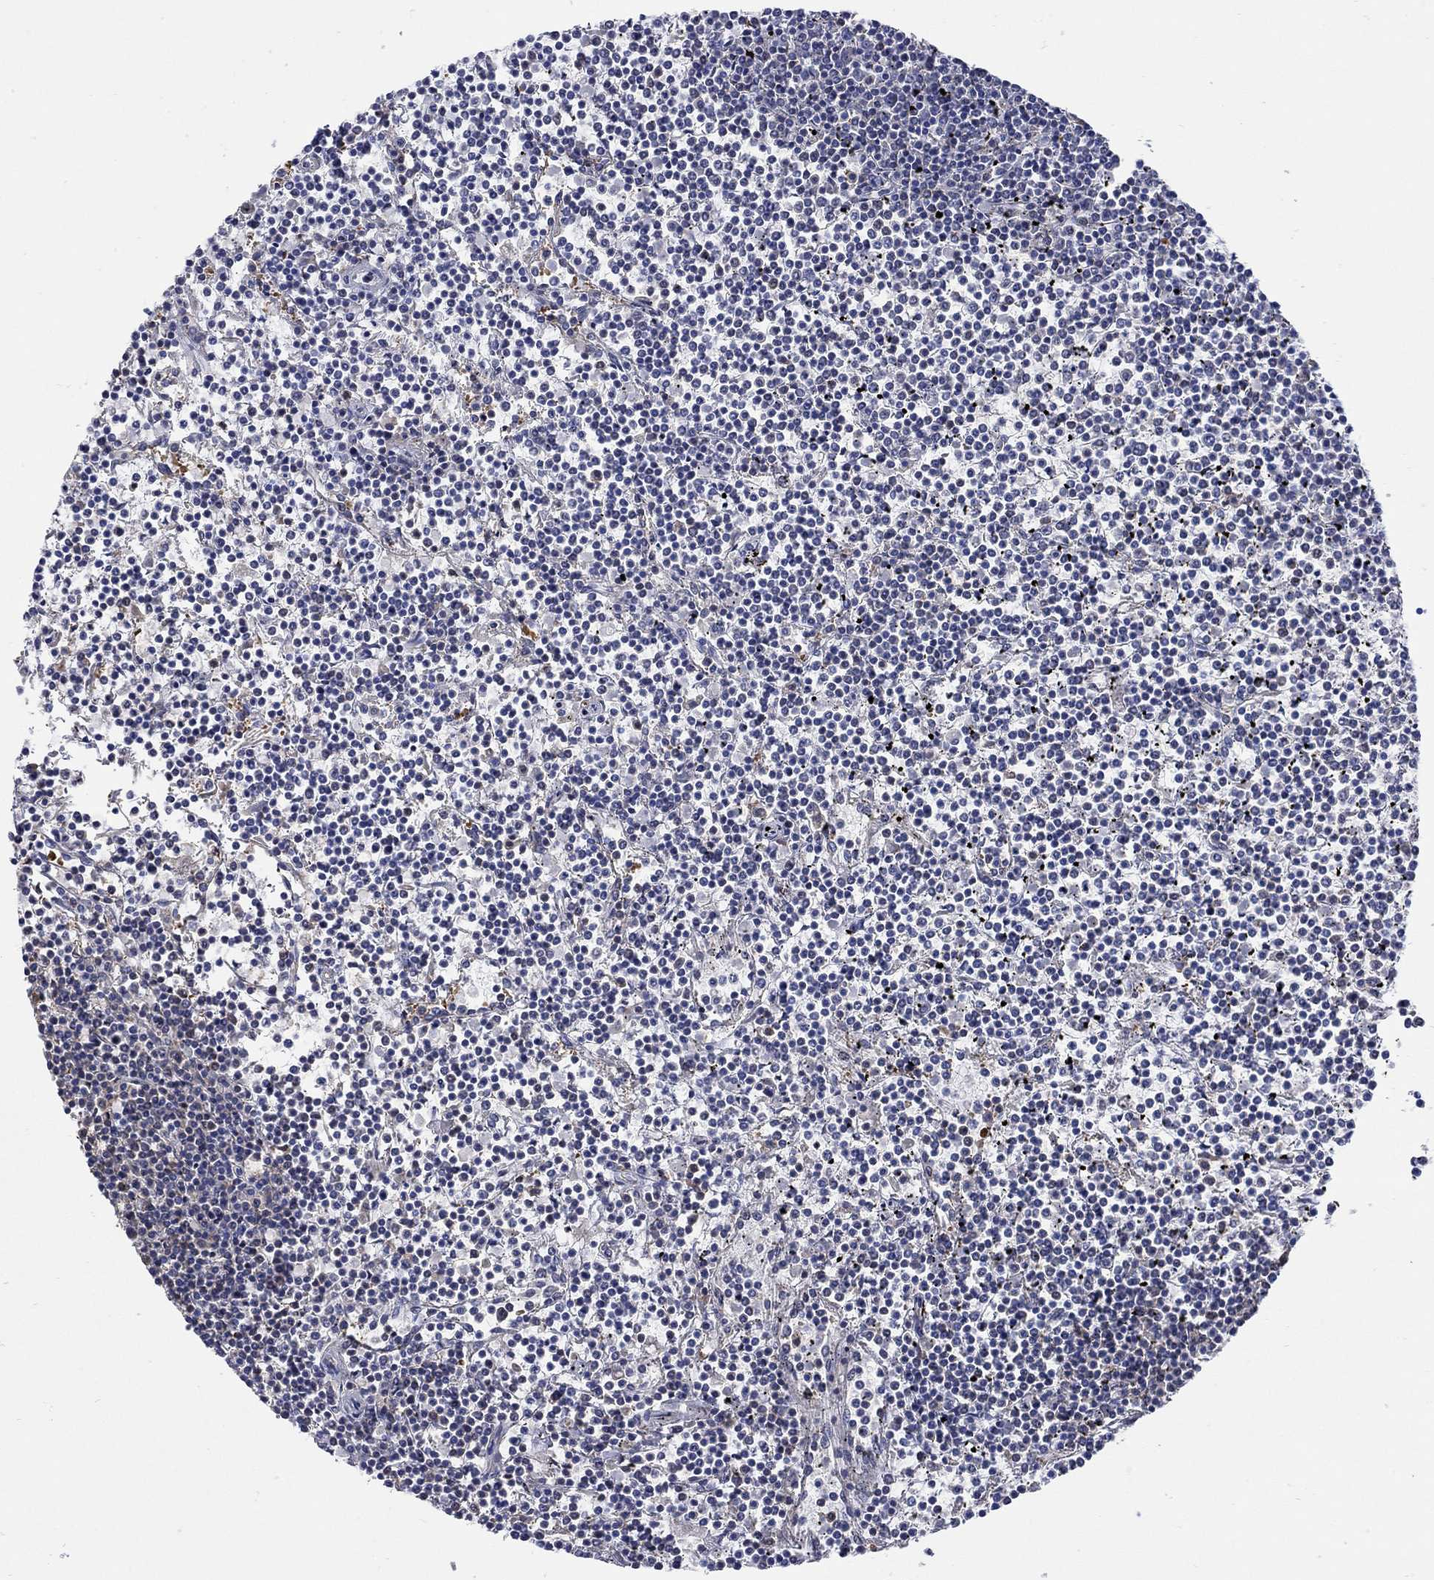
{"staining": {"intensity": "negative", "quantity": "none", "location": "none"}, "tissue": "lymphoma", "cell_type": "Tumor cells", "image_type": "cancer", "snomed": [{"axis": "morphology", "description": "Malignant lymphoma, non-Hodgkin's type, Low grade"}, {"axis": "topography", "description": "Spleen"}], "caption": "Tumor cells show no significant protein expression in low-grade malignant lymphoma, non-Hodgkin's type.", "gene": "TEKT3", "patient": {"sex": "female", "age": 19}}